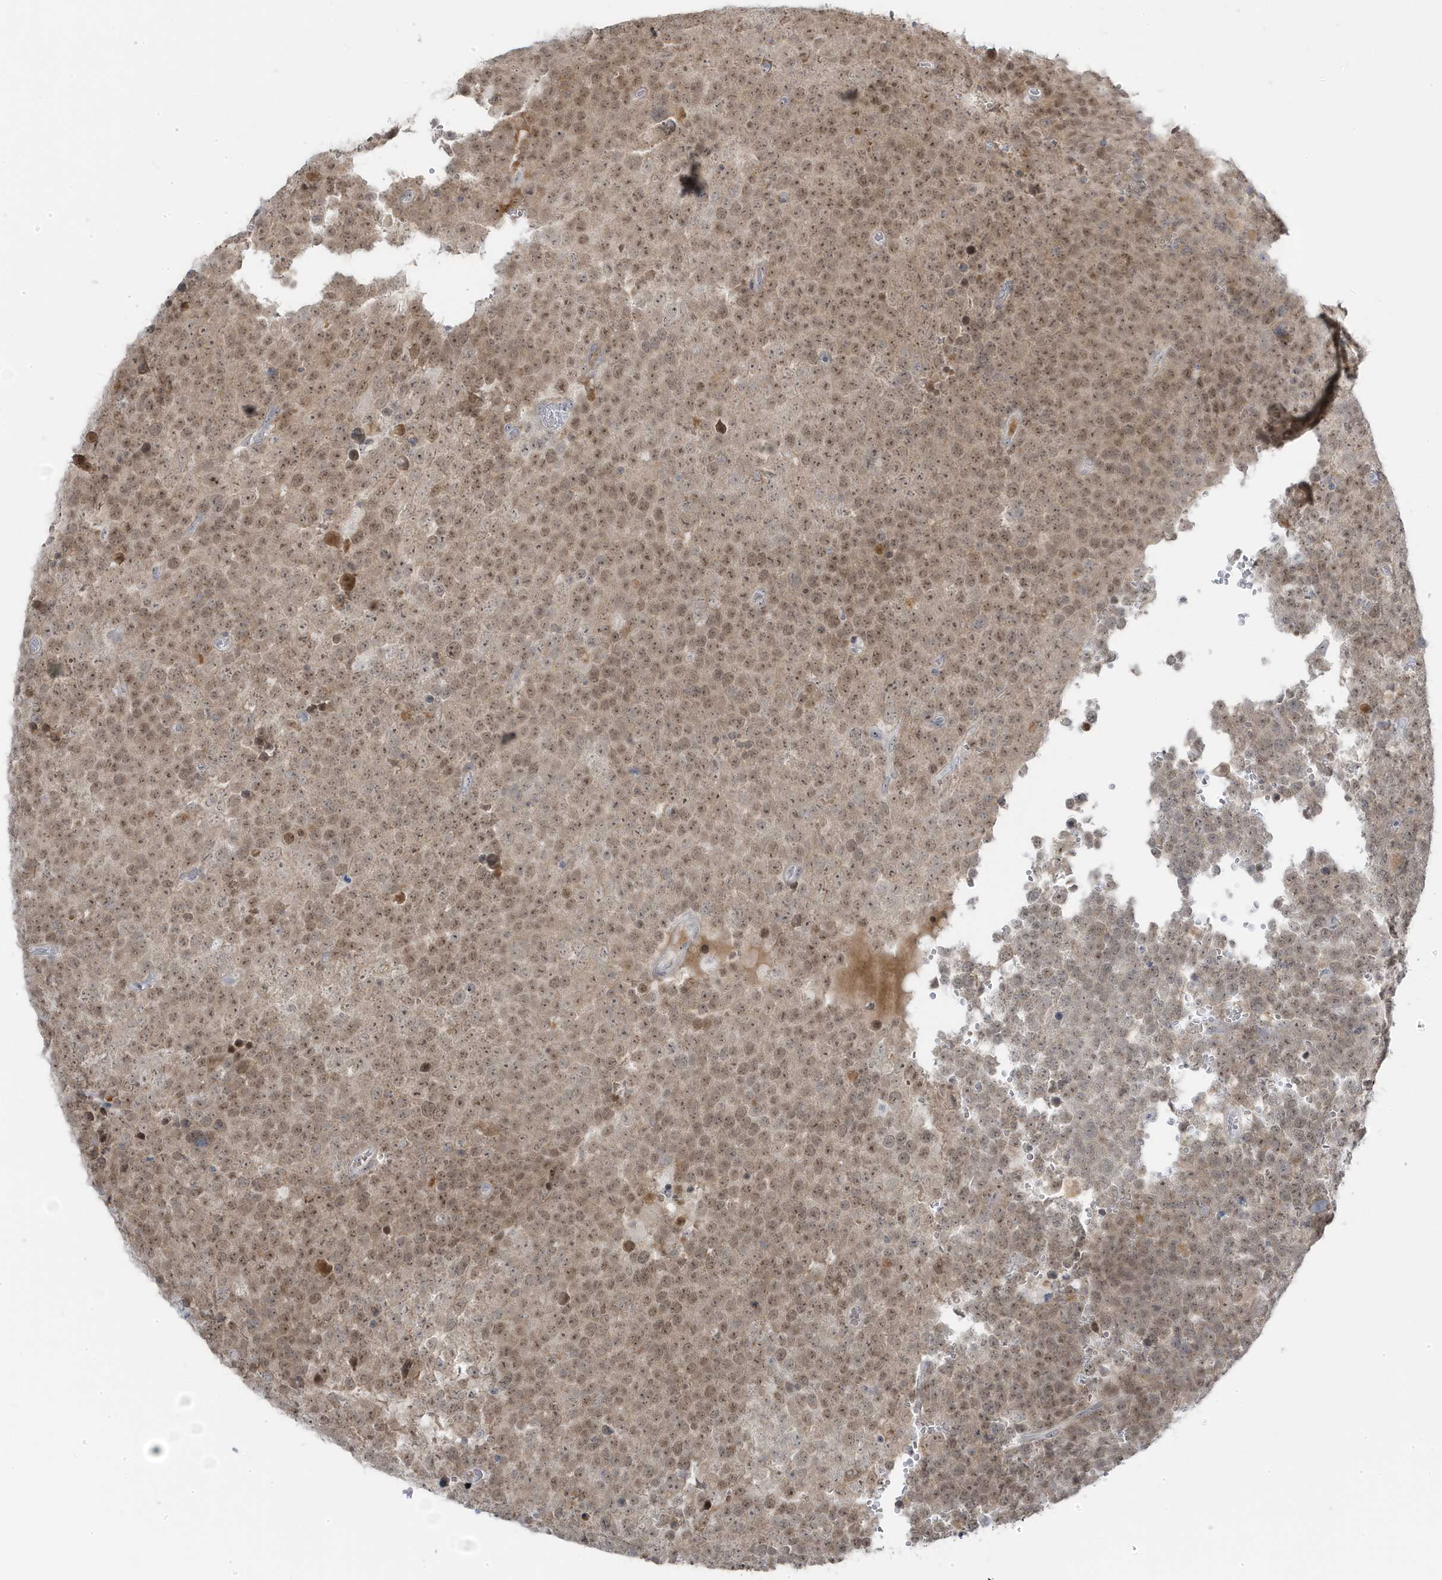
{"staining": {"intensity": "moderate", "quantity": ">75%", "location": "cytoplasmic/membranous,nuclear"}, "tissue": "testis cancer", "cell_type": "Tumor cells", "image_type": "cancer", "snomed": [{"axis": "morphology", "description": "Seminoma, NOS"}, {"axis": "topography", "description": "Testis"}], "caption": "The histopathology image demonstrates staining of testis cancer (seminoma), revealing moderate cytoplasmic/membranous and nuclear protein positivity (brown color) within tumor cells.", "gene": "TSEN15", "patient": {"sex": "male", "age": 71}}